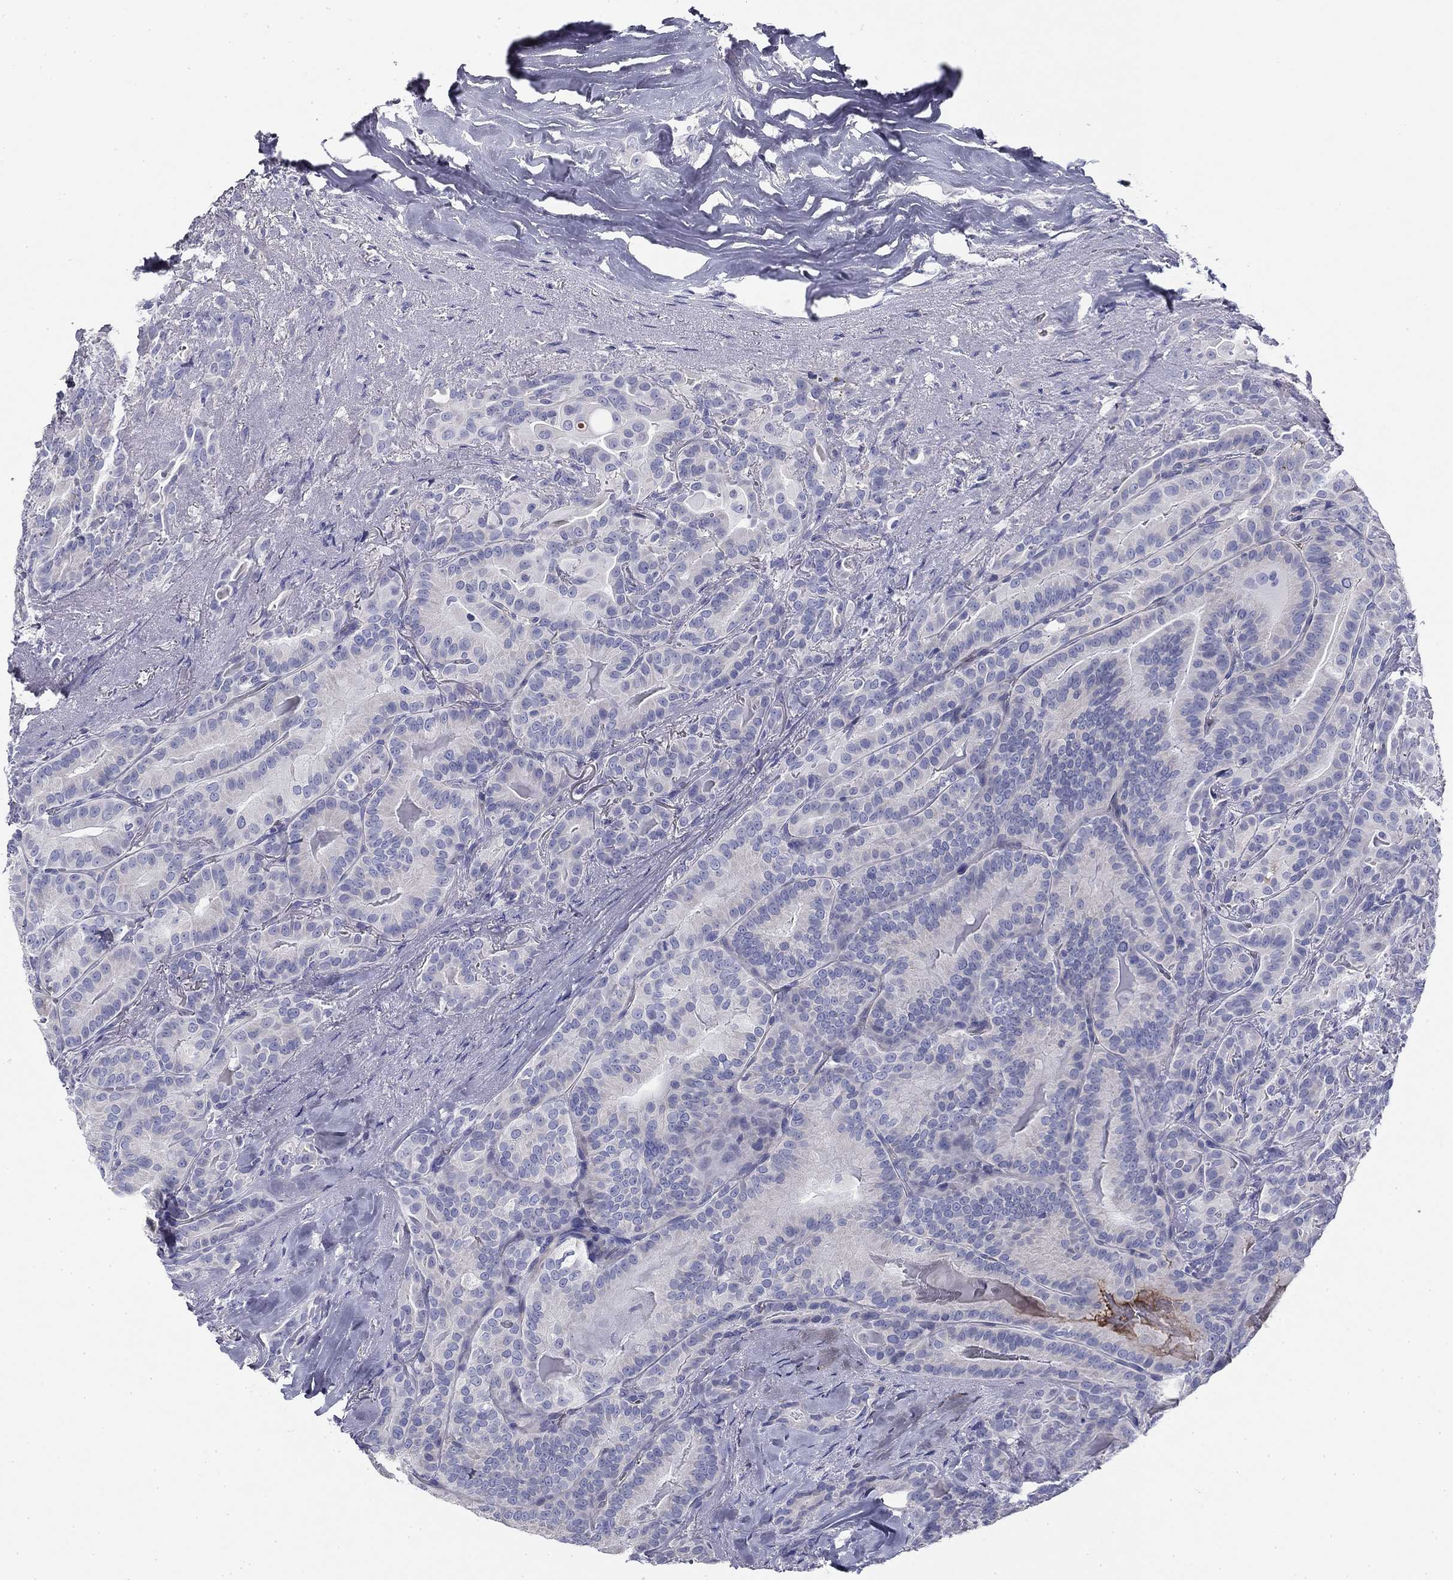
{"staining": {"intensity": "negative", "quantity": "none", "location": "none"}, "tissue": "thyroid cancer", "cell_type": "Tumor cells", "image_type": "cancer", "snomed": [{"axis": "morphology", "description": "Papillary adenocarcinoma, NOS"}, {"axis": "topography", "description": "Thyroid gland"}], "caption": "An image of human thyroid cancer (papillary adenocarcinoma) is negative for staining in tumor cells.", "gene": "CPLX4", "patient": {"sex": "male", "age": 61}}